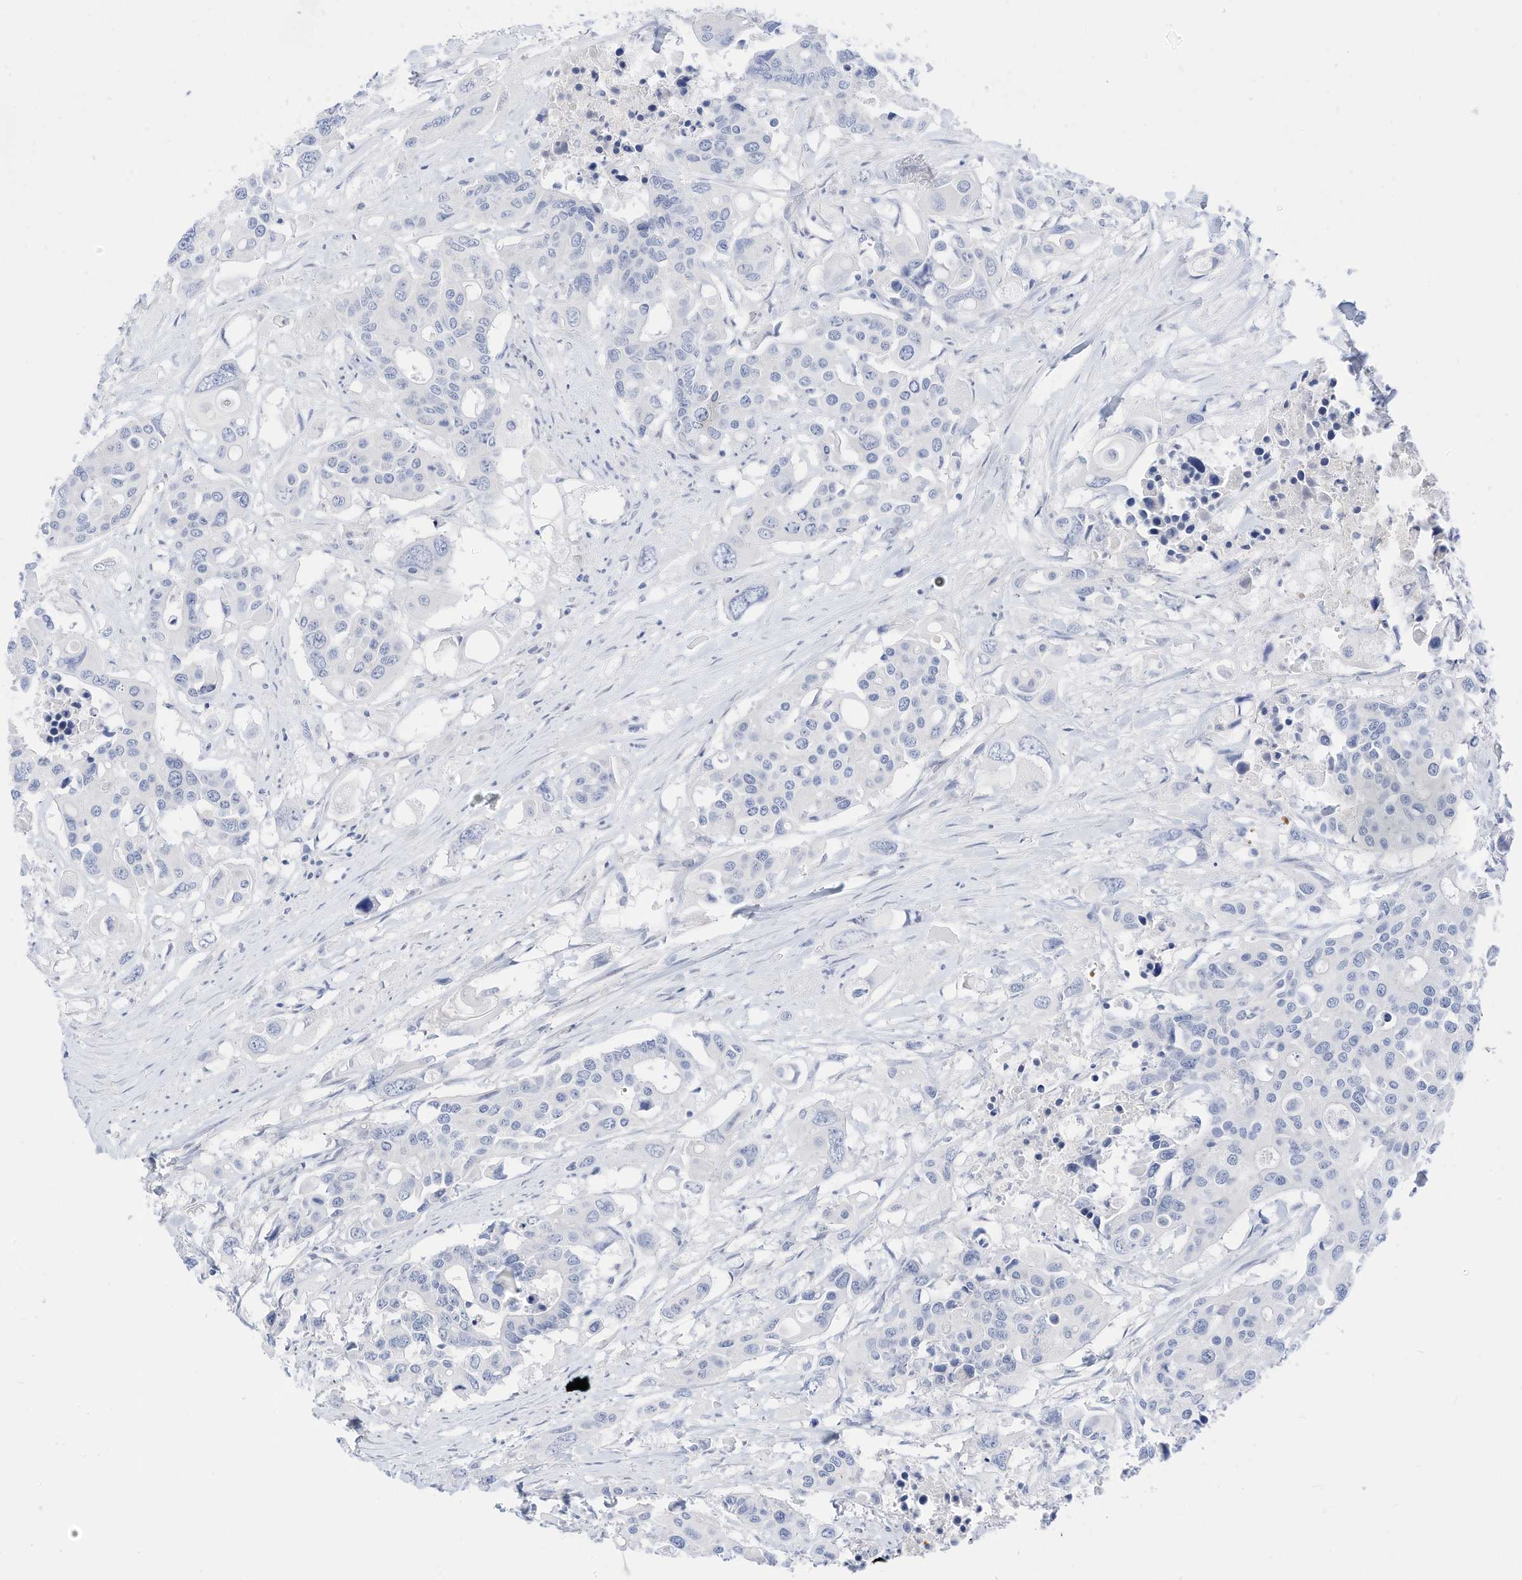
{"staining": {"intensity": "negative", "quantity": "none", "location": "none"}, "tissue": "colorectal cancer", "cell_type": "Tumor cells", "image_type": "cancer", "snomed": [{"axis": "morphology", "description": "Adenocarcinoma, NOS"}, {"axis": "topography", "description": "Colon"}], "caption": "An IHC photomicrograph of colorectal cancer (adenocarcinoma) is shown. There is no staining in tumor cells of colorectal cancer (adenocarcinoma).", "gene": "SPOCD1", "patient": {"sex": "male", "age": 77}}